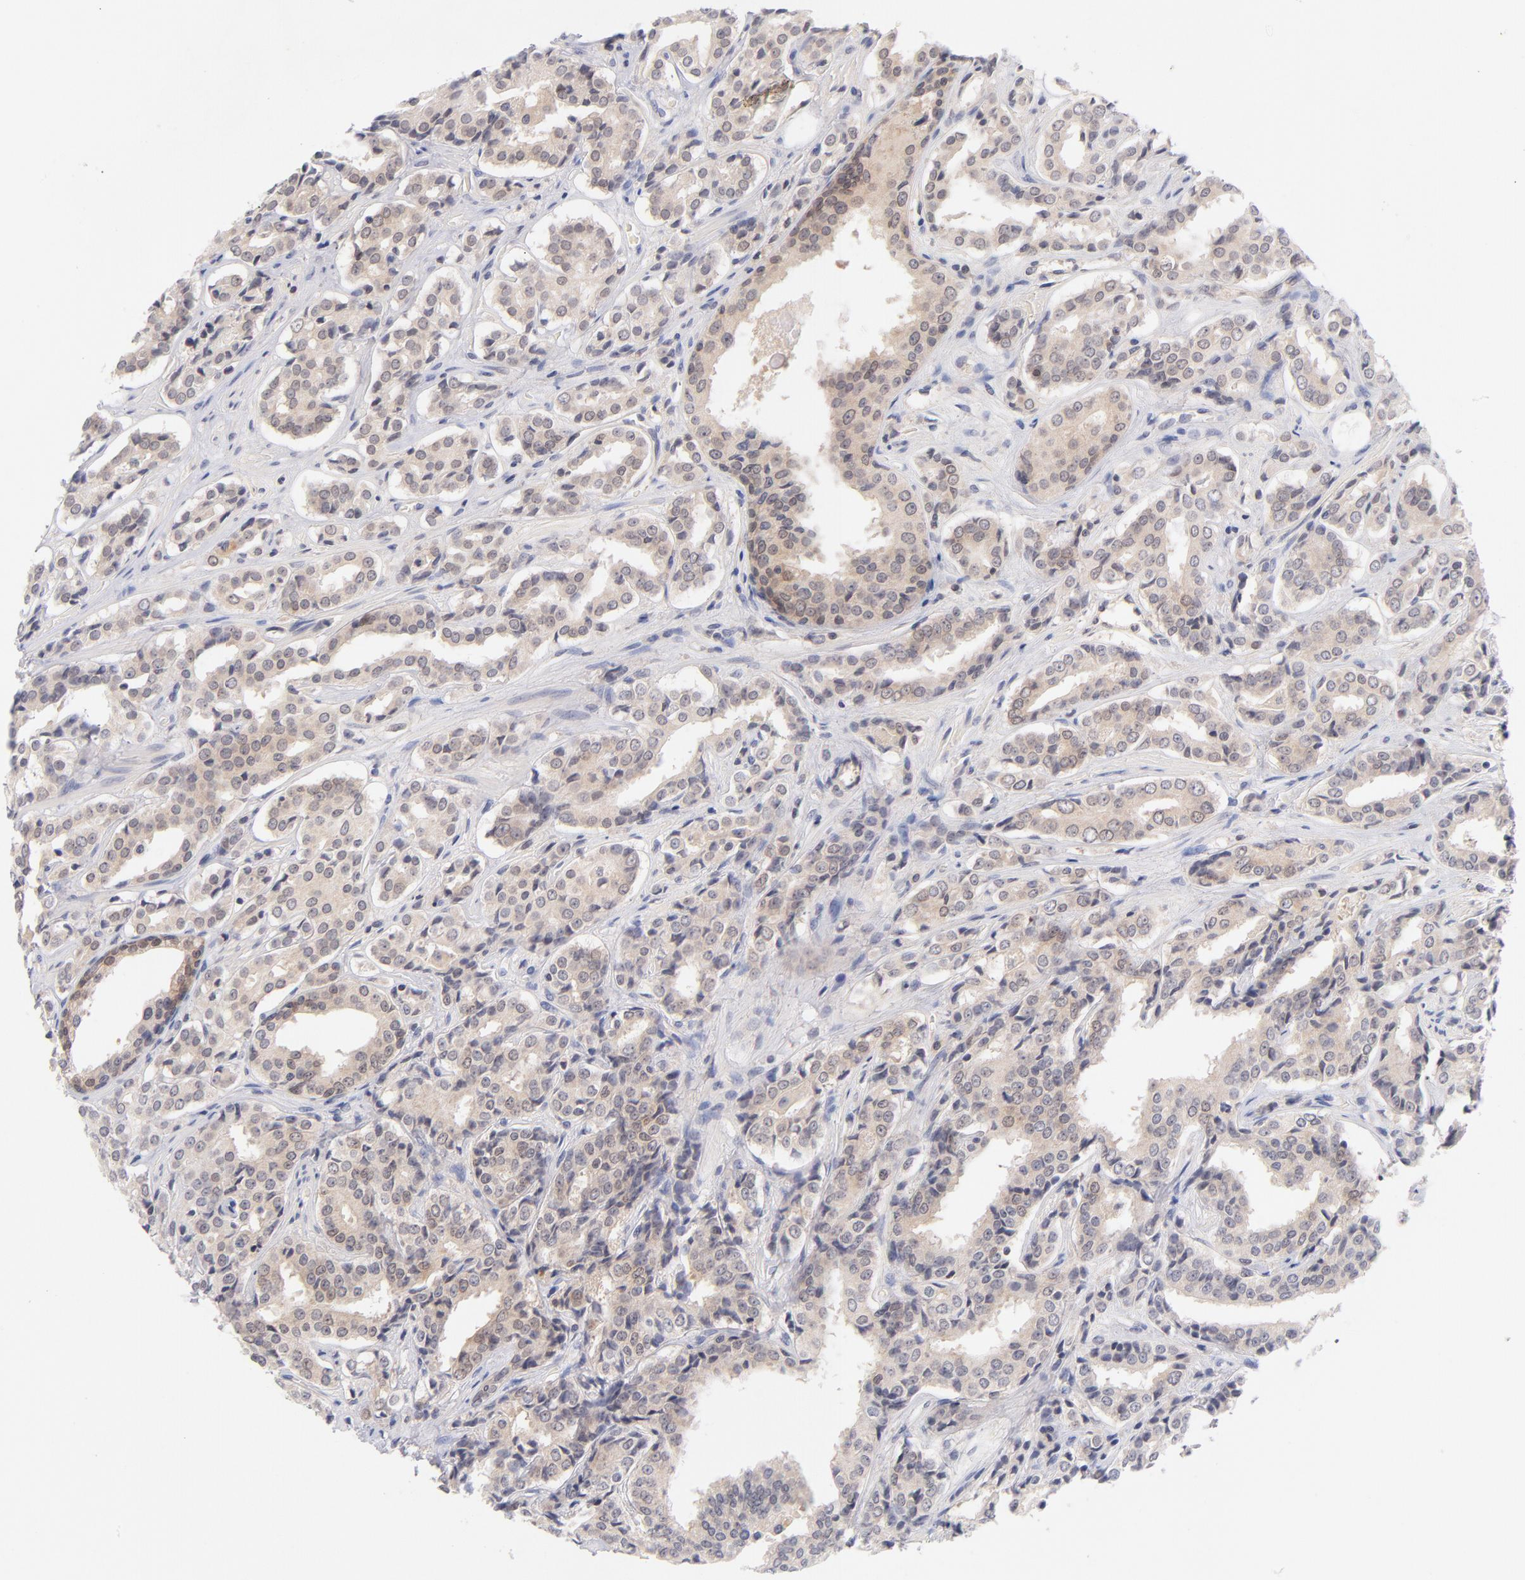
{"staining": {"intensity": "weak", "quantity": ">75%", "location": "cytoplasmic/membranous"}, "tissue": "prostate cancer", "cell_type": "Tumor cells", "image_type": "cancer", "snomed": [{"axis": "morphology", "description": "Adenocarcinoma, Medium grade"}, {"axis": "topography", "description": "Prostate"}], "caption": "Adenocarcinoma (medium-grade) (prostate) stained with a protein marker exhibits weak staining in tumor cells.", "gene": "CASP6", "patient": {"sex": "male", "age": 60}}